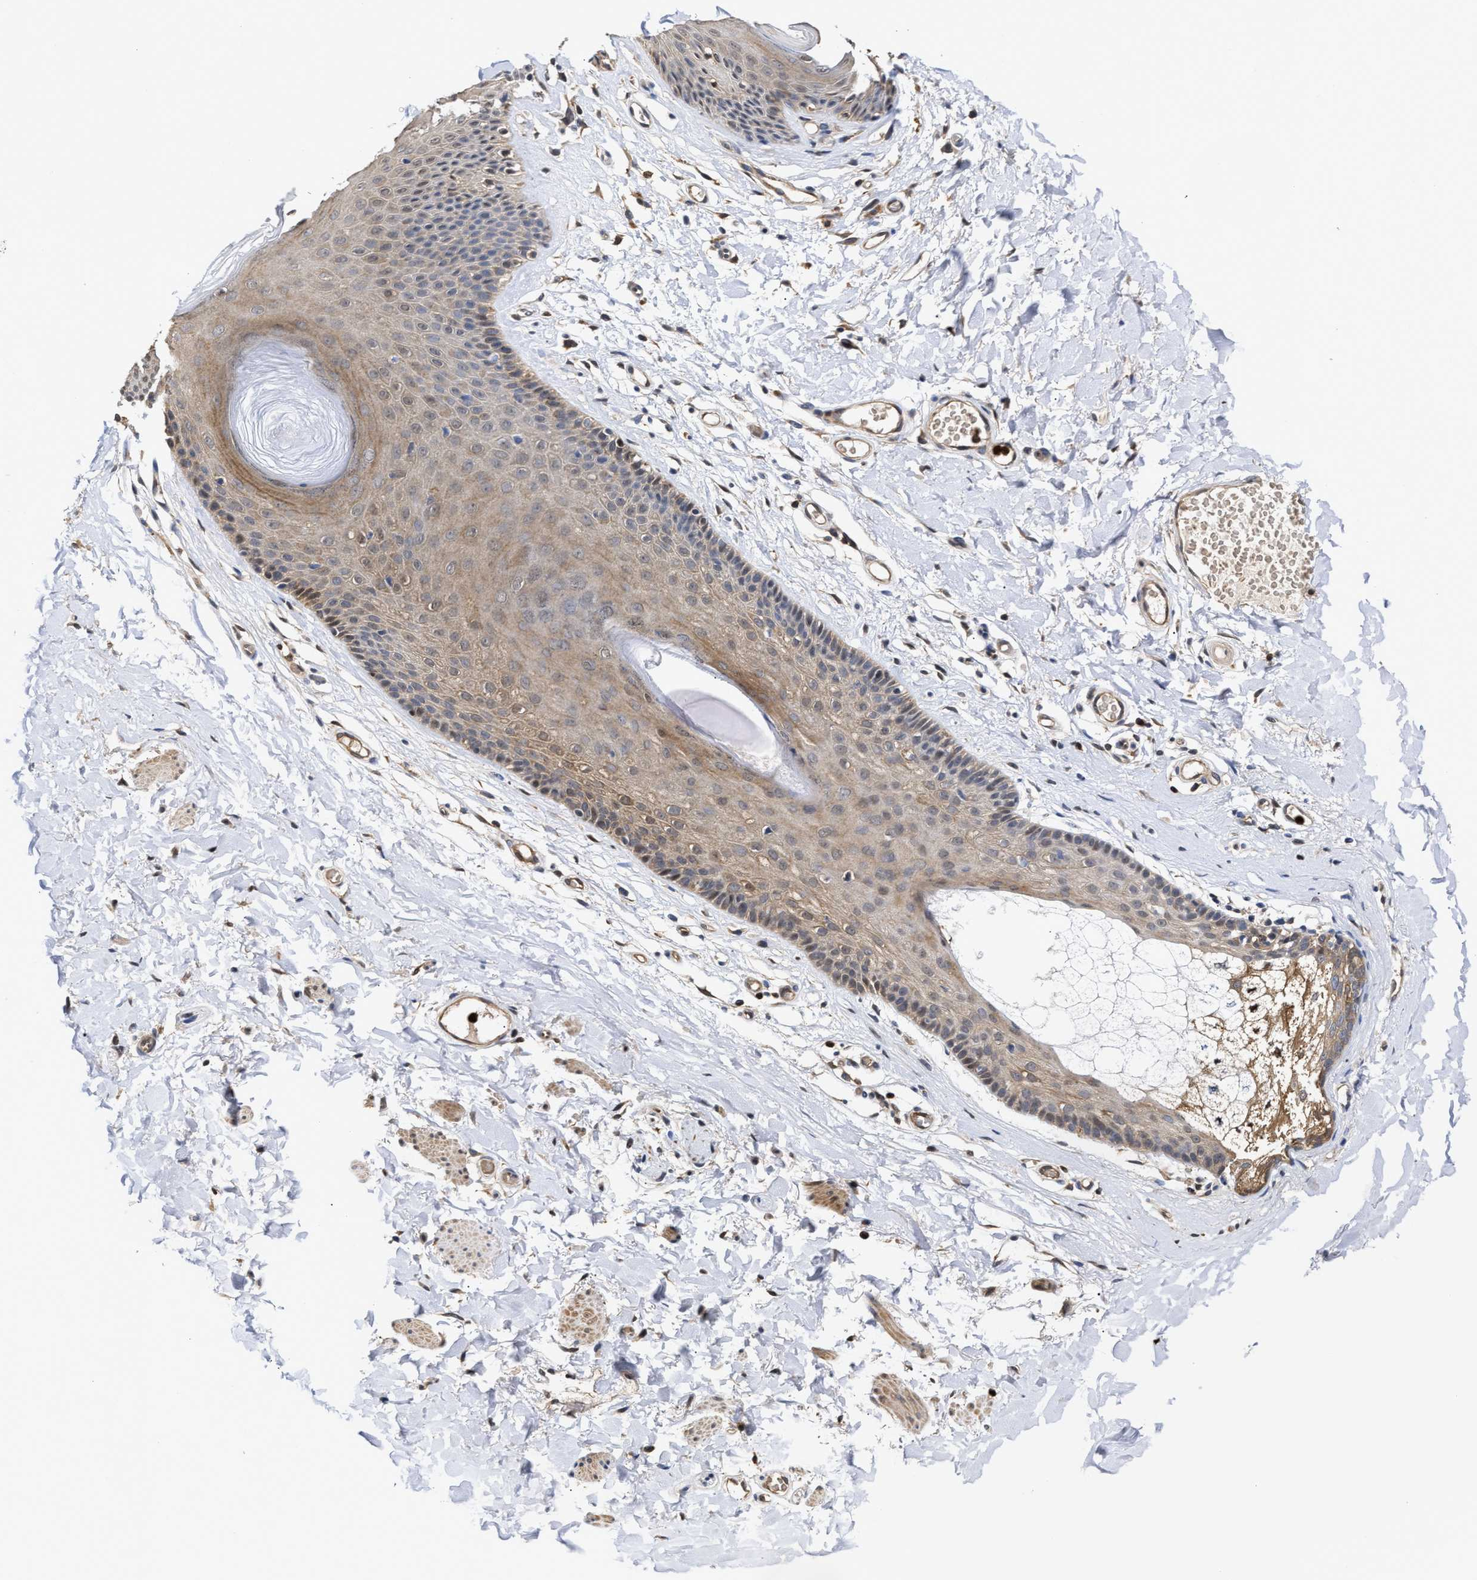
{"staining": {"intensity": "weak", "quantity": "25%-75%", "location": "cytoplasmic/membranous"}, "tissue": "skin", "cell_type": "Epidermal cells", "image_type": "normal", "snomed": [{"axis": "morphology", "description": "Normal tissue, NOS"}, {"axis": "topography", "description": "Vulva"}], "caption": "This is a micrograph of immunohistochemistry staining of benign skin, which shows weak positivity in the cytoplasmic/membranous of epidermal cells.", "gene": "KLHDC1", "patient": {"sex": "female", "age": 73}}